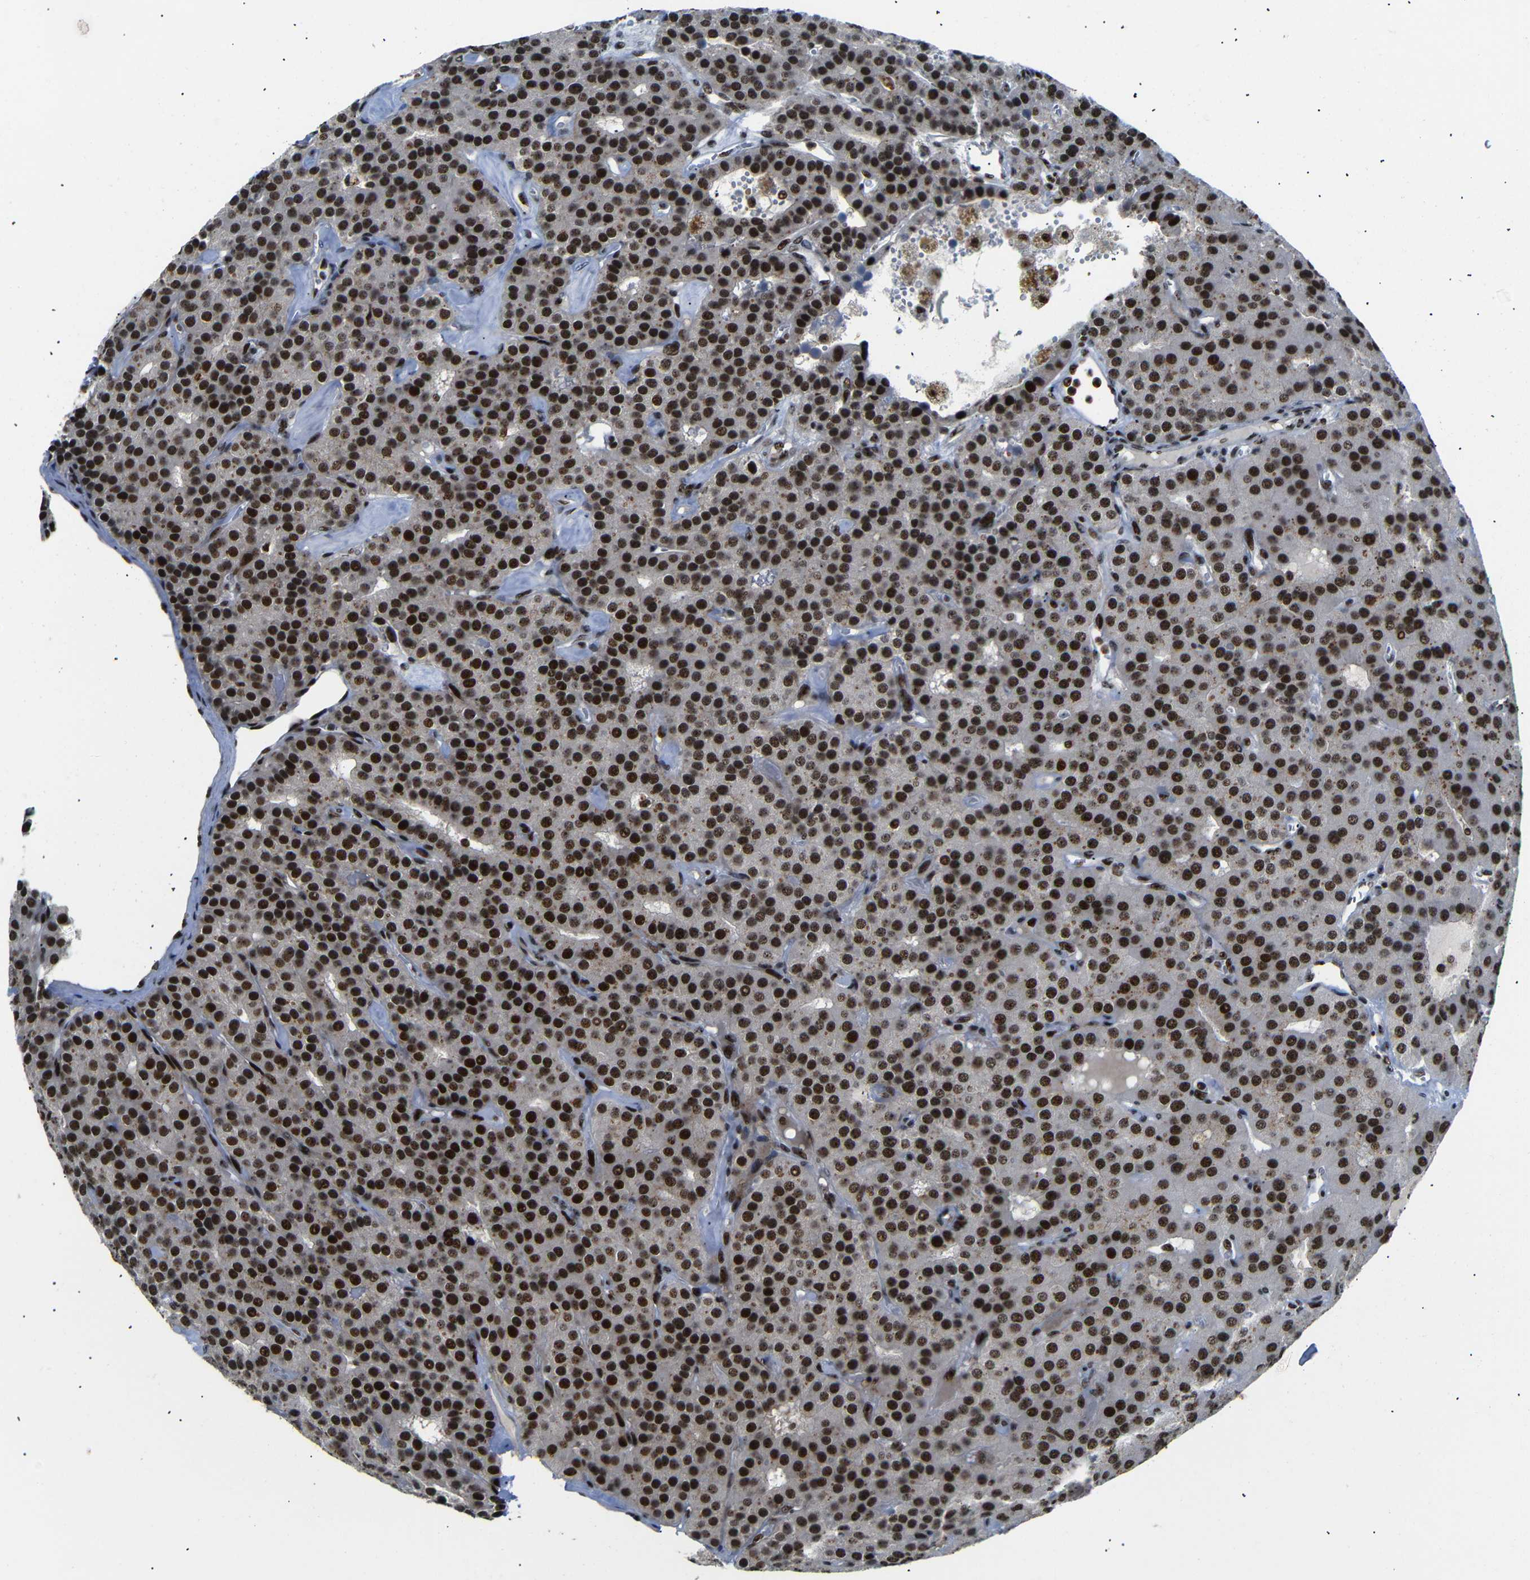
{"staining": {"intensity": "strong", "quantity": ">75%", "location": "nuclear"}, "tissue": "parathyroid gland", "cell_type": "Glandular cells", "image_type": "normal", "snomed": [{"axis": "morphology", "description": "Normal tissue, NOS"}, {"axis": "morphology", "description": "Adenoma, NOS"}, {"axis": "topography", "description": "Parathyroid gland"}], "caption": "DAB (3,3'-diaminobenzidine) immunohistochemical staining of unremarkable parathyroid gland displays strong nuclear protein expression in approximately >75% of glandular cells.", "gene": "SETDB2", "patient": {"sex": "female", "age": 86}}